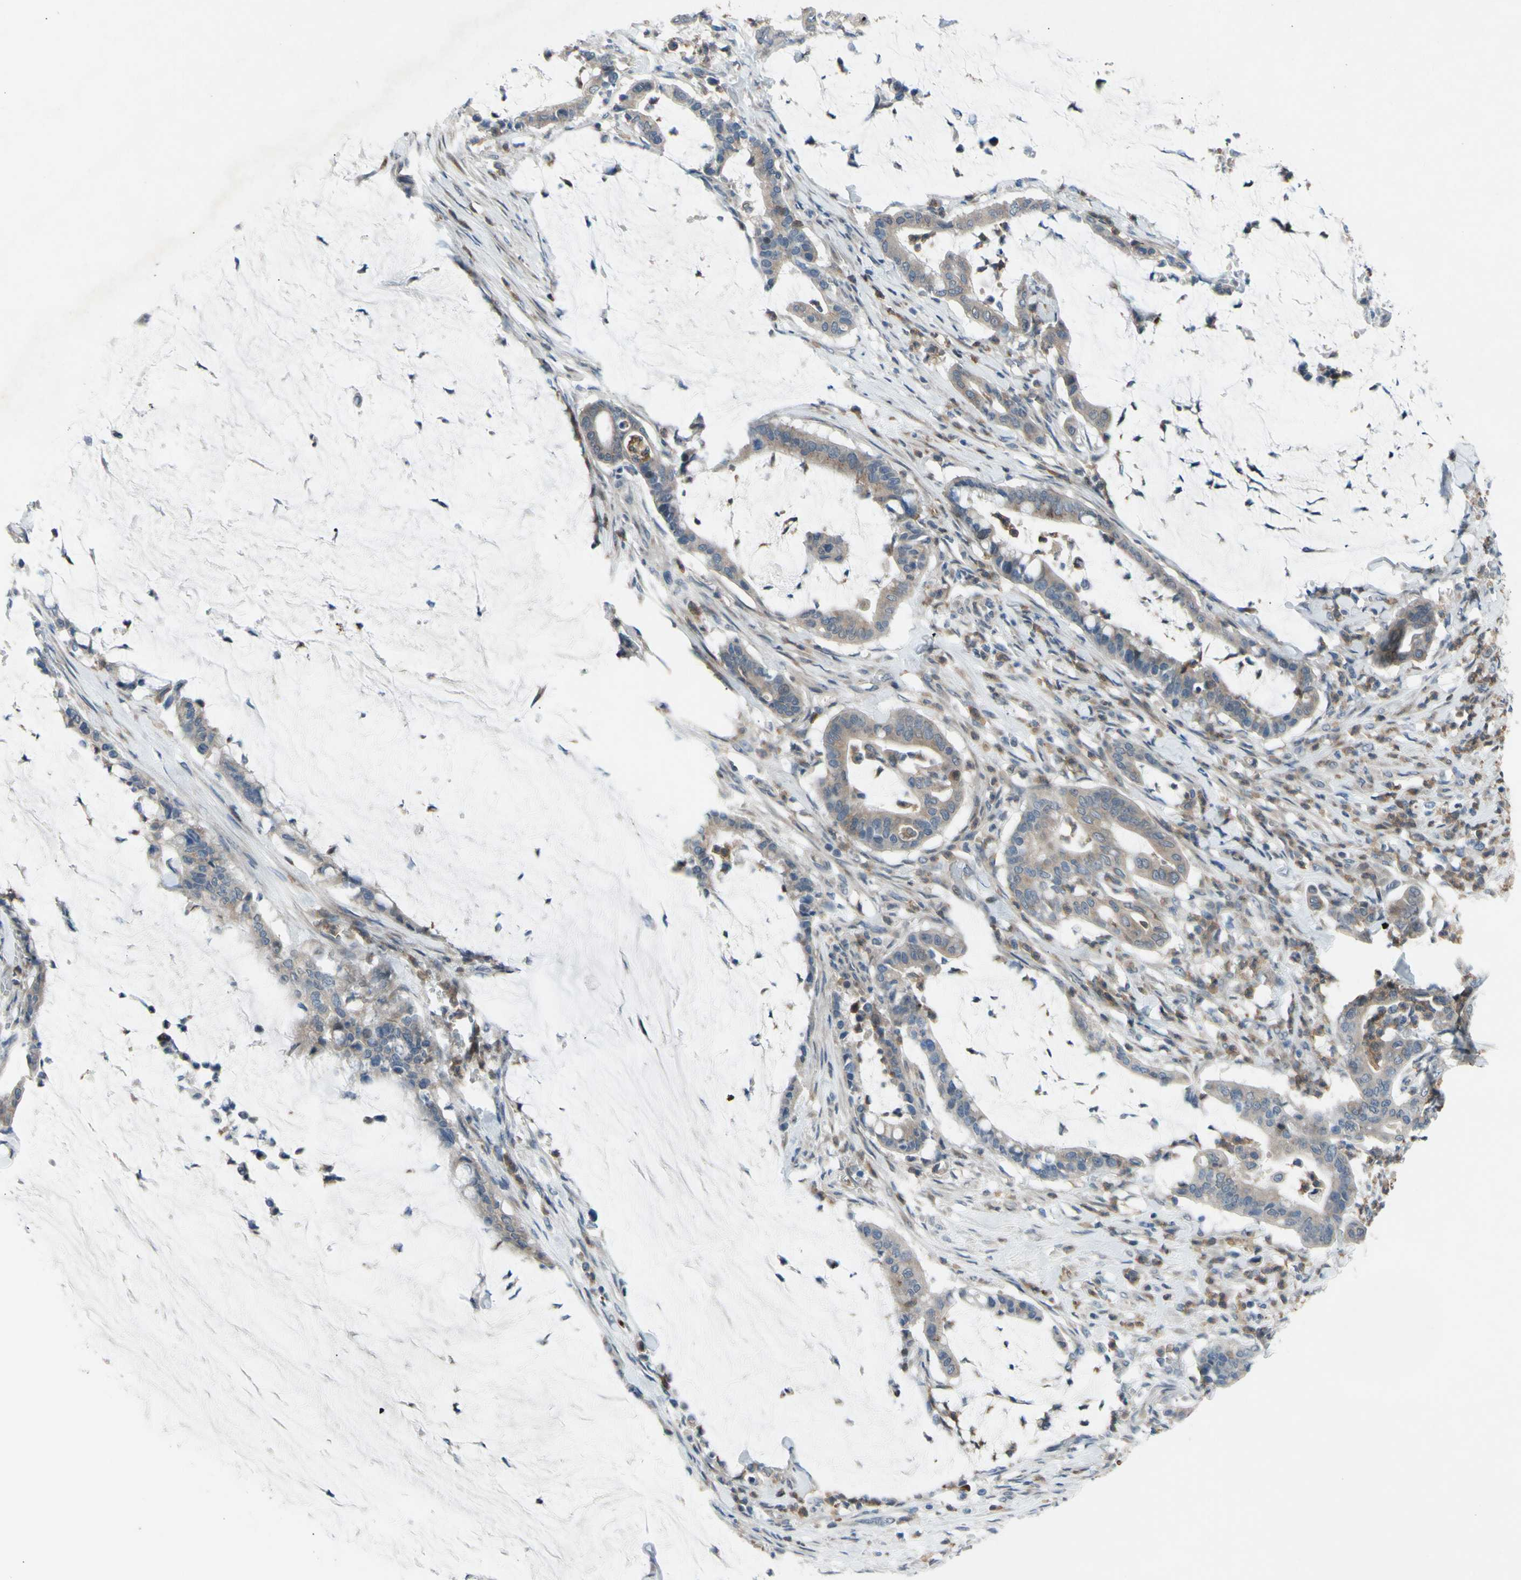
{"staining": {"intensity": "moderate", "quantity": ">75%", "location": "cytoplasmic/membranous"}, "tissue": "pancreatic cancer", "cell_type": "Tumor cells", "image_type": "cancer", "snomed": [{"axis": "morphology", "description": "Adenocarcinoma, NOS"}, {"axis": "topography", "description": "Pancreas"}], "caption": "There is medium levels of moderate cytoplasmic/membranous expression in tumor cells of pancreatic cancer (adenocarcinoma), as demonstrated by immunohistochemical staining (brown color).", "gene": "GRAMD2B", "patient": {"sex": "male", "age": 41}}